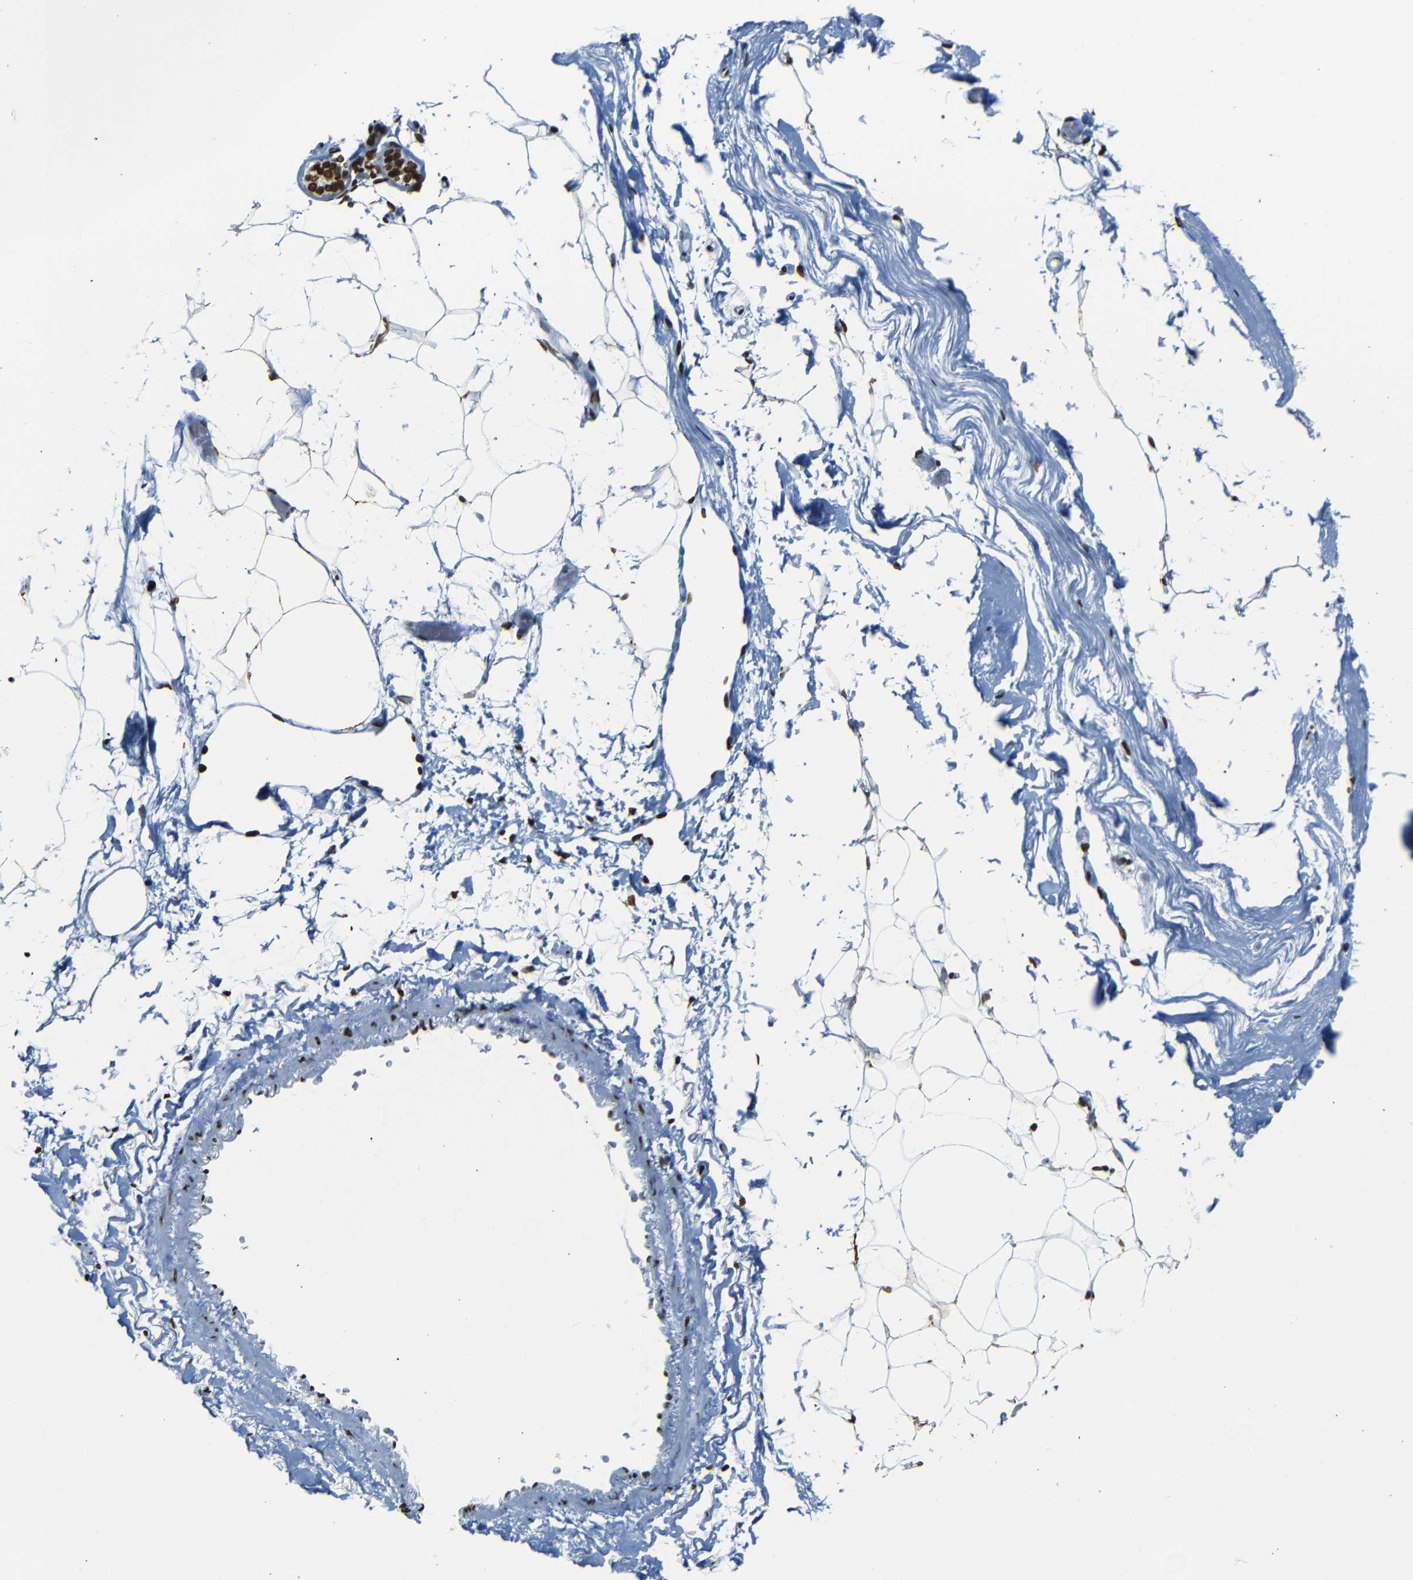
{"staining": {"intensity": "moderate", "quantity": ">75%", "location": "nuclear"}, "tissue": "adipose tissue", "cell_type": "Adipocytes", "image_type": "normal", "snomed": [{"axis": "morphology", "description": "Normal tissue, NOS"}, {"axis": "topography", "description": "Breast"}, {"axis": "topography", "description": "Soft tissue"}], "caption": "A medium amount of moderate nuclear expression is identified in approximately >75% of adipocytes in normal adipose tissue. The staining was performed using DAB (3,3'-diaminobenzidine), with brown indicating positive protein expression. Nuclei are stained blue with hematoxylin.", "gene": "NPIPB15", "patient": {"sex": "female", "age": 75}}